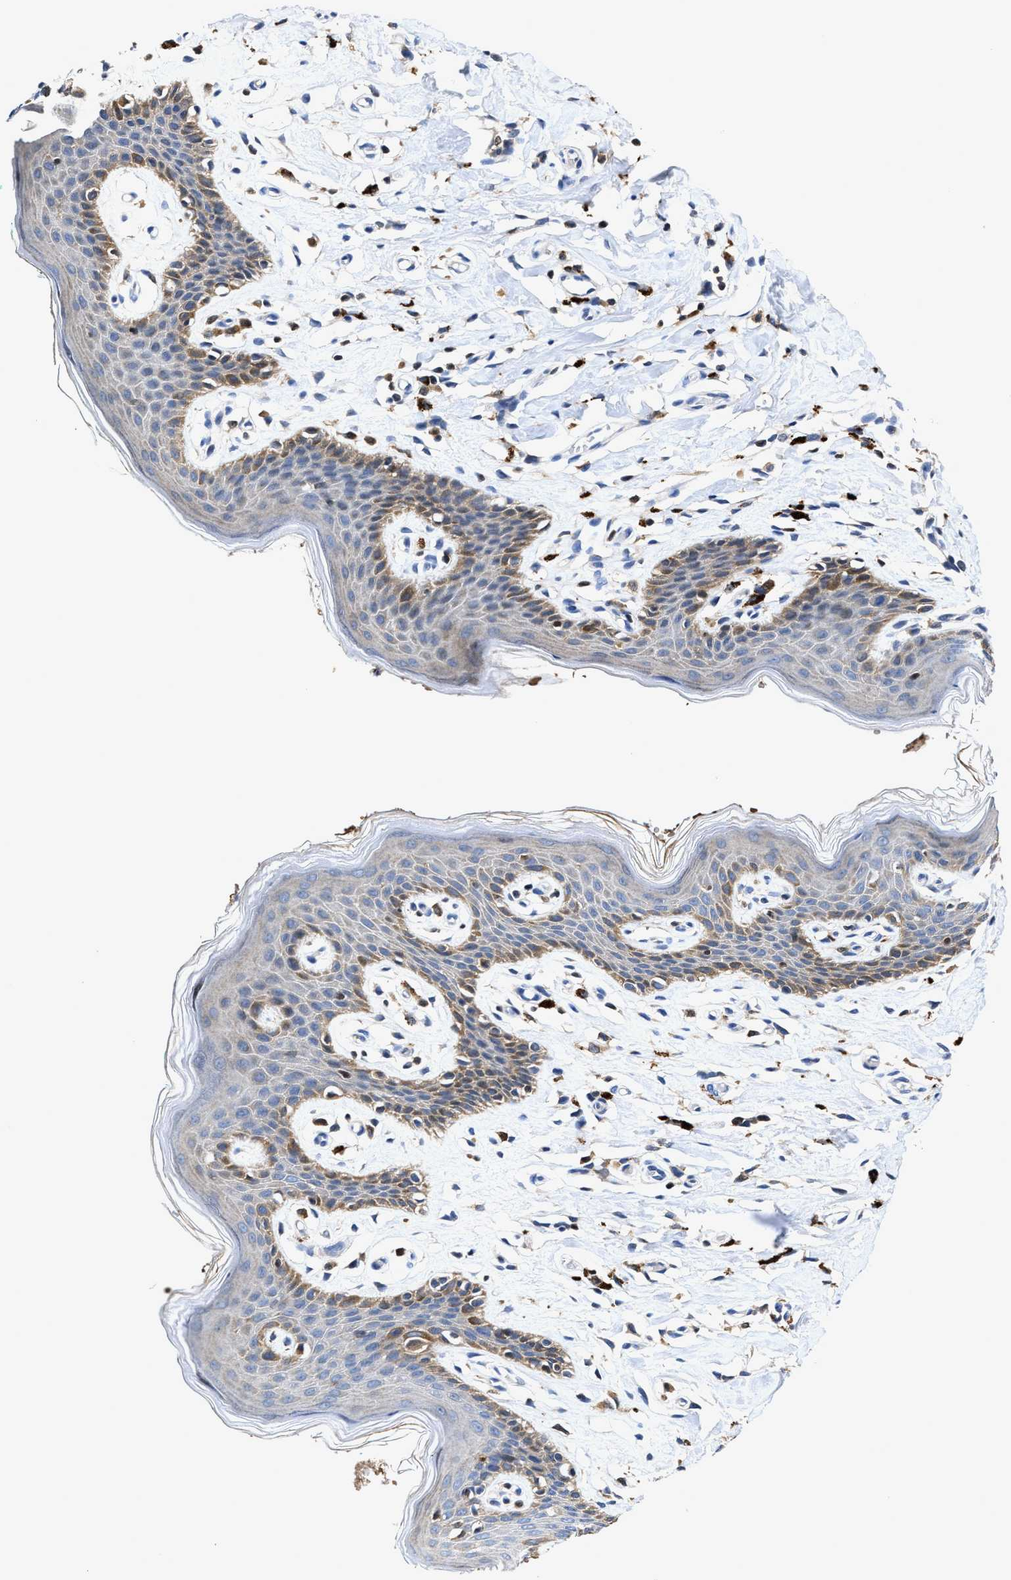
{"staining": {"intensity": "moderate", "quantity": "<25%", "location": "cytoplasmic/membranous"}, "tissue": "skin", "cell_type": "Epidermal cells", "image_type": "normal", "snomed": [{"axis": "morphology", "description": "Normal tissue, NOS"}, {"axis": "topography", "description": "Vulva"}], "caption": "Immunohistochemical staining of normal skin shows low levels of moderate cytoplasmic/membranous positivity in approximately <25% of epidermal cells. Immunohistochemistry stains the protein of interest in brown and the nuclei are stained blue.", "gene": "RGS10", "patient": {"sex": "female", "age": 66}}